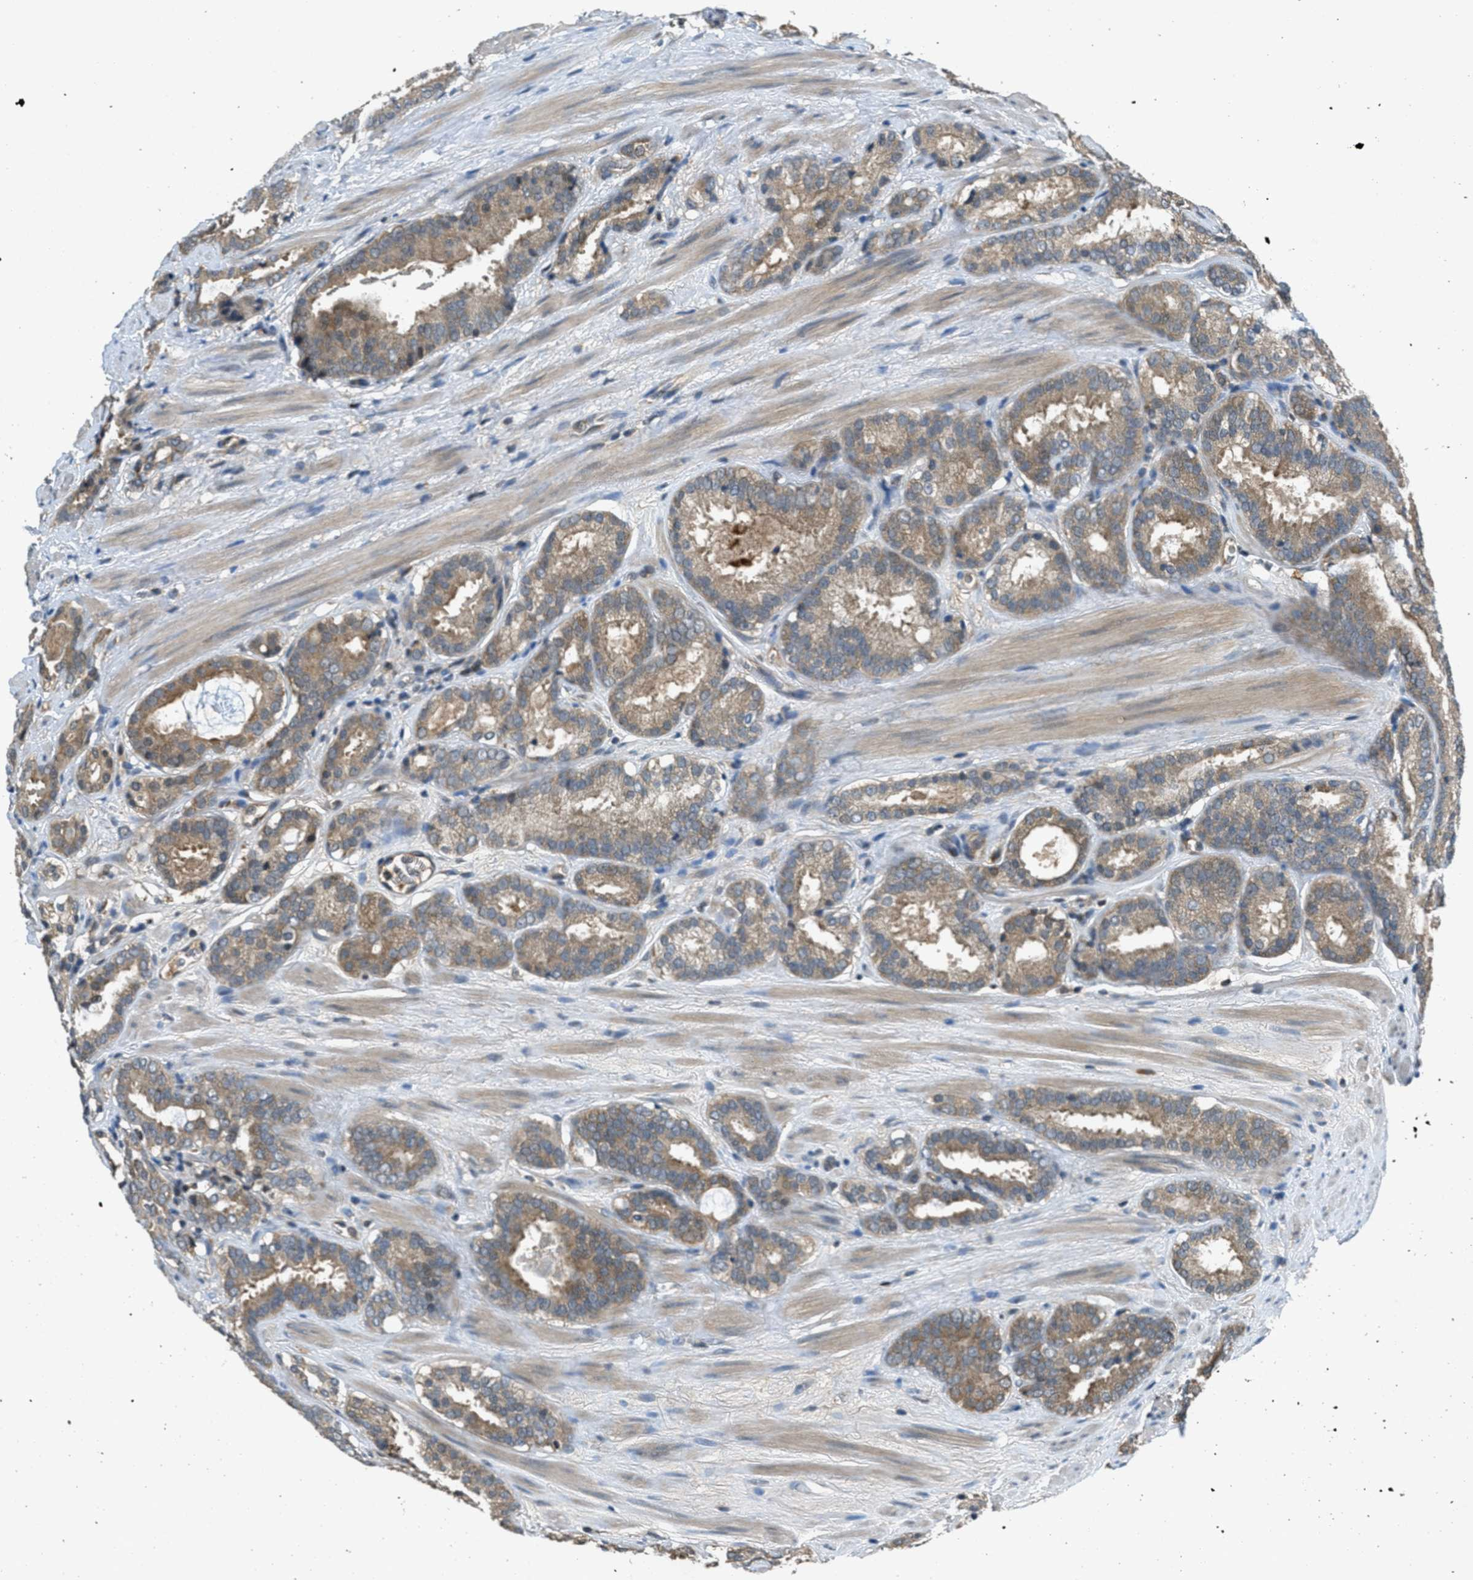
{"staining": {"intensity": "moderate", "quantity": ">75%", "location": "cytoplasmic/membranous"}, "tissue": "prostate cancer", "cell_type": "Tumor cells", "image_type": "cancer", "snomed": [{"axis": "morphology", "description": "Adenocarcinoma, Low grade"}, {"axis": "topography", "description": "Prostate"}], "caption": "Human prostate low-grade adenocarcinoma stained with a brown dye exhibits moderate cytoplasmic/membranous positive staining in approximately >75% of tumor cells.", "gene": "DUSP6", "patient": {"sex": "male", "age": 69}}